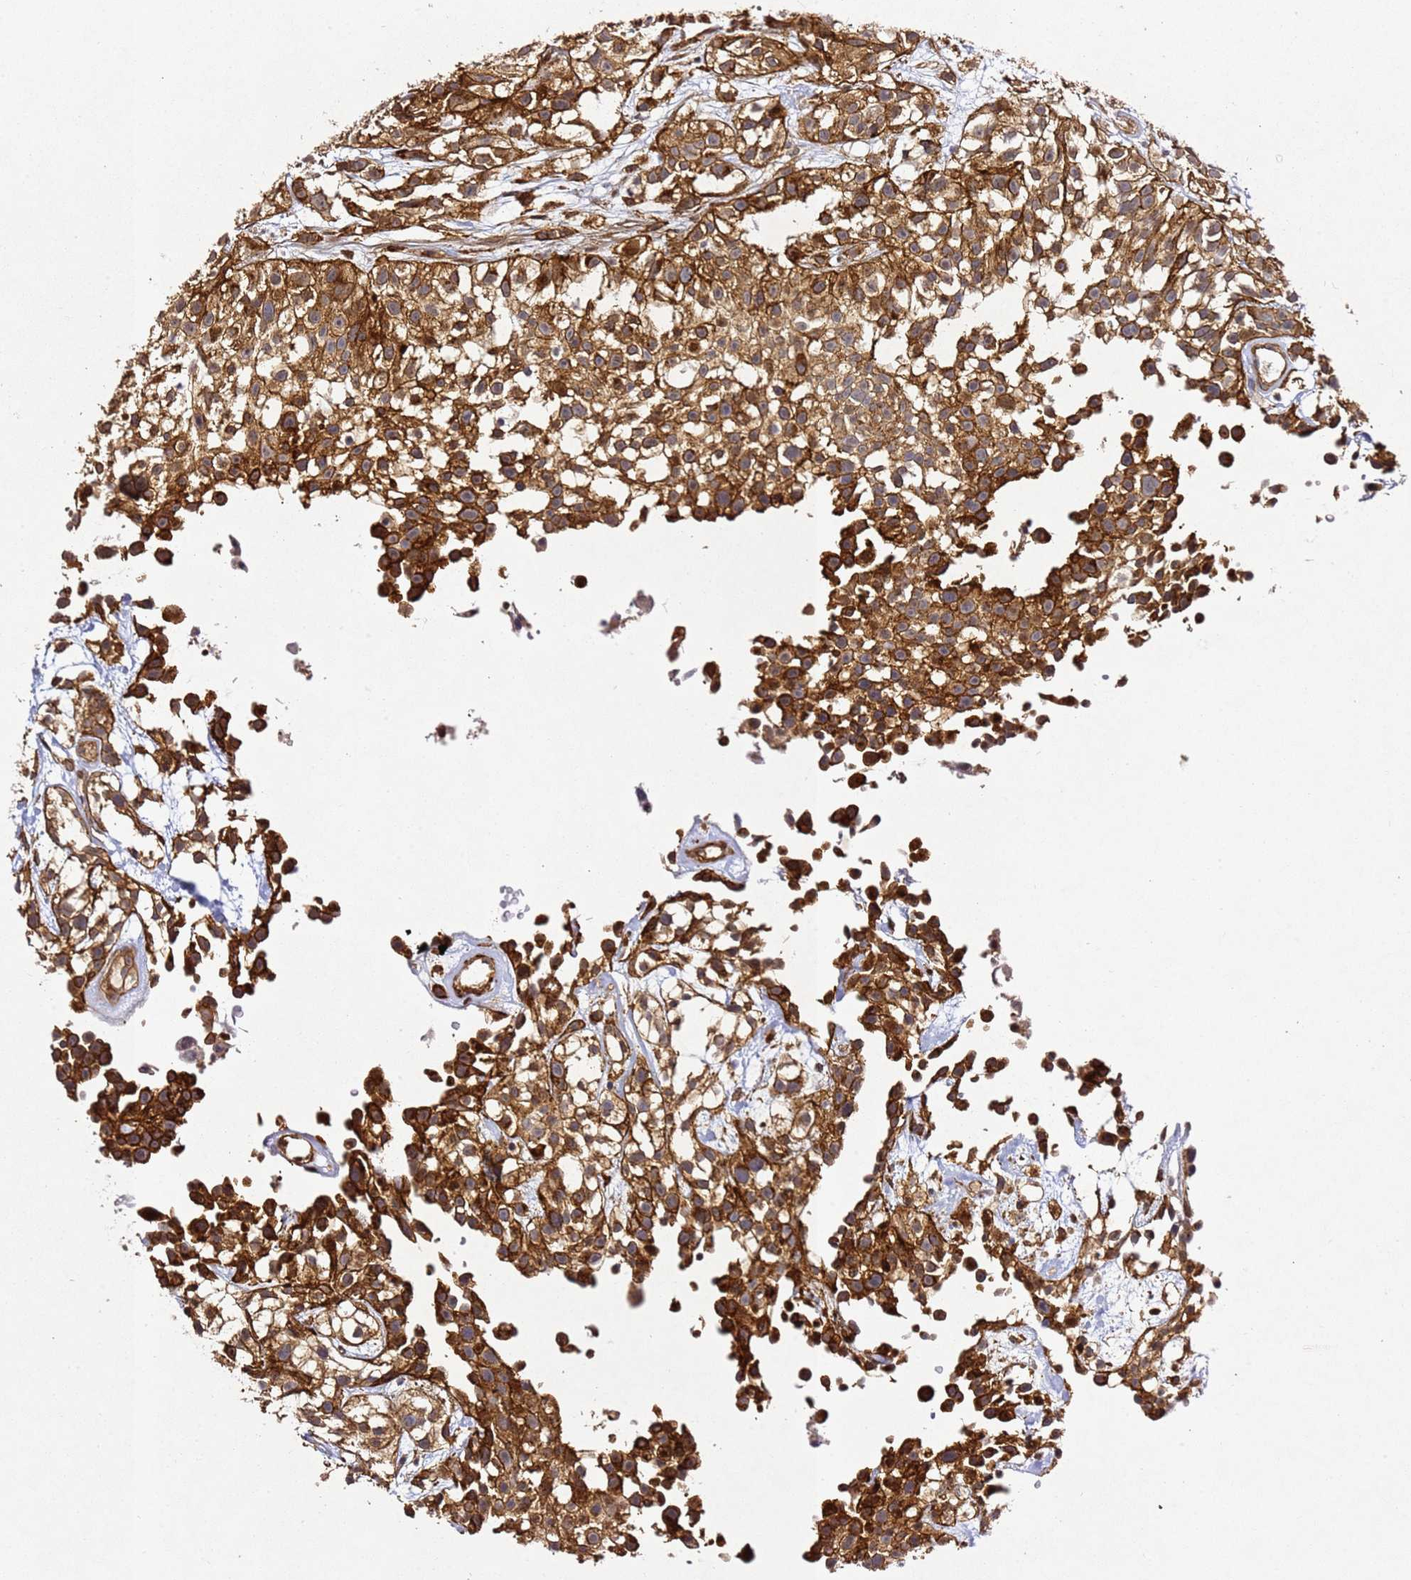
{"staining": {"intensity": "moderate", "quantity": ">75%", "location": "cytoplasmic/membranous"}, "tissue": "urothelial cancer", "cell_type": "Tumor cells", "image_type": "cancer", "snomed": [{"axis": "morphology", "description": "Urothelial carcinoma, High grade"}, {"axis": "topography", "description": "Urinary bladder"}], "caption": "Brown immunohistochemical staining in urothelial cancer shows moderate cytoplasmic/membranous positivity in approximately >75% of tumor cells. (IHC, brightfield microscopy, high magnification).", "gene": "ZNF296", "patient": {"sex": "male", "age": 56}}